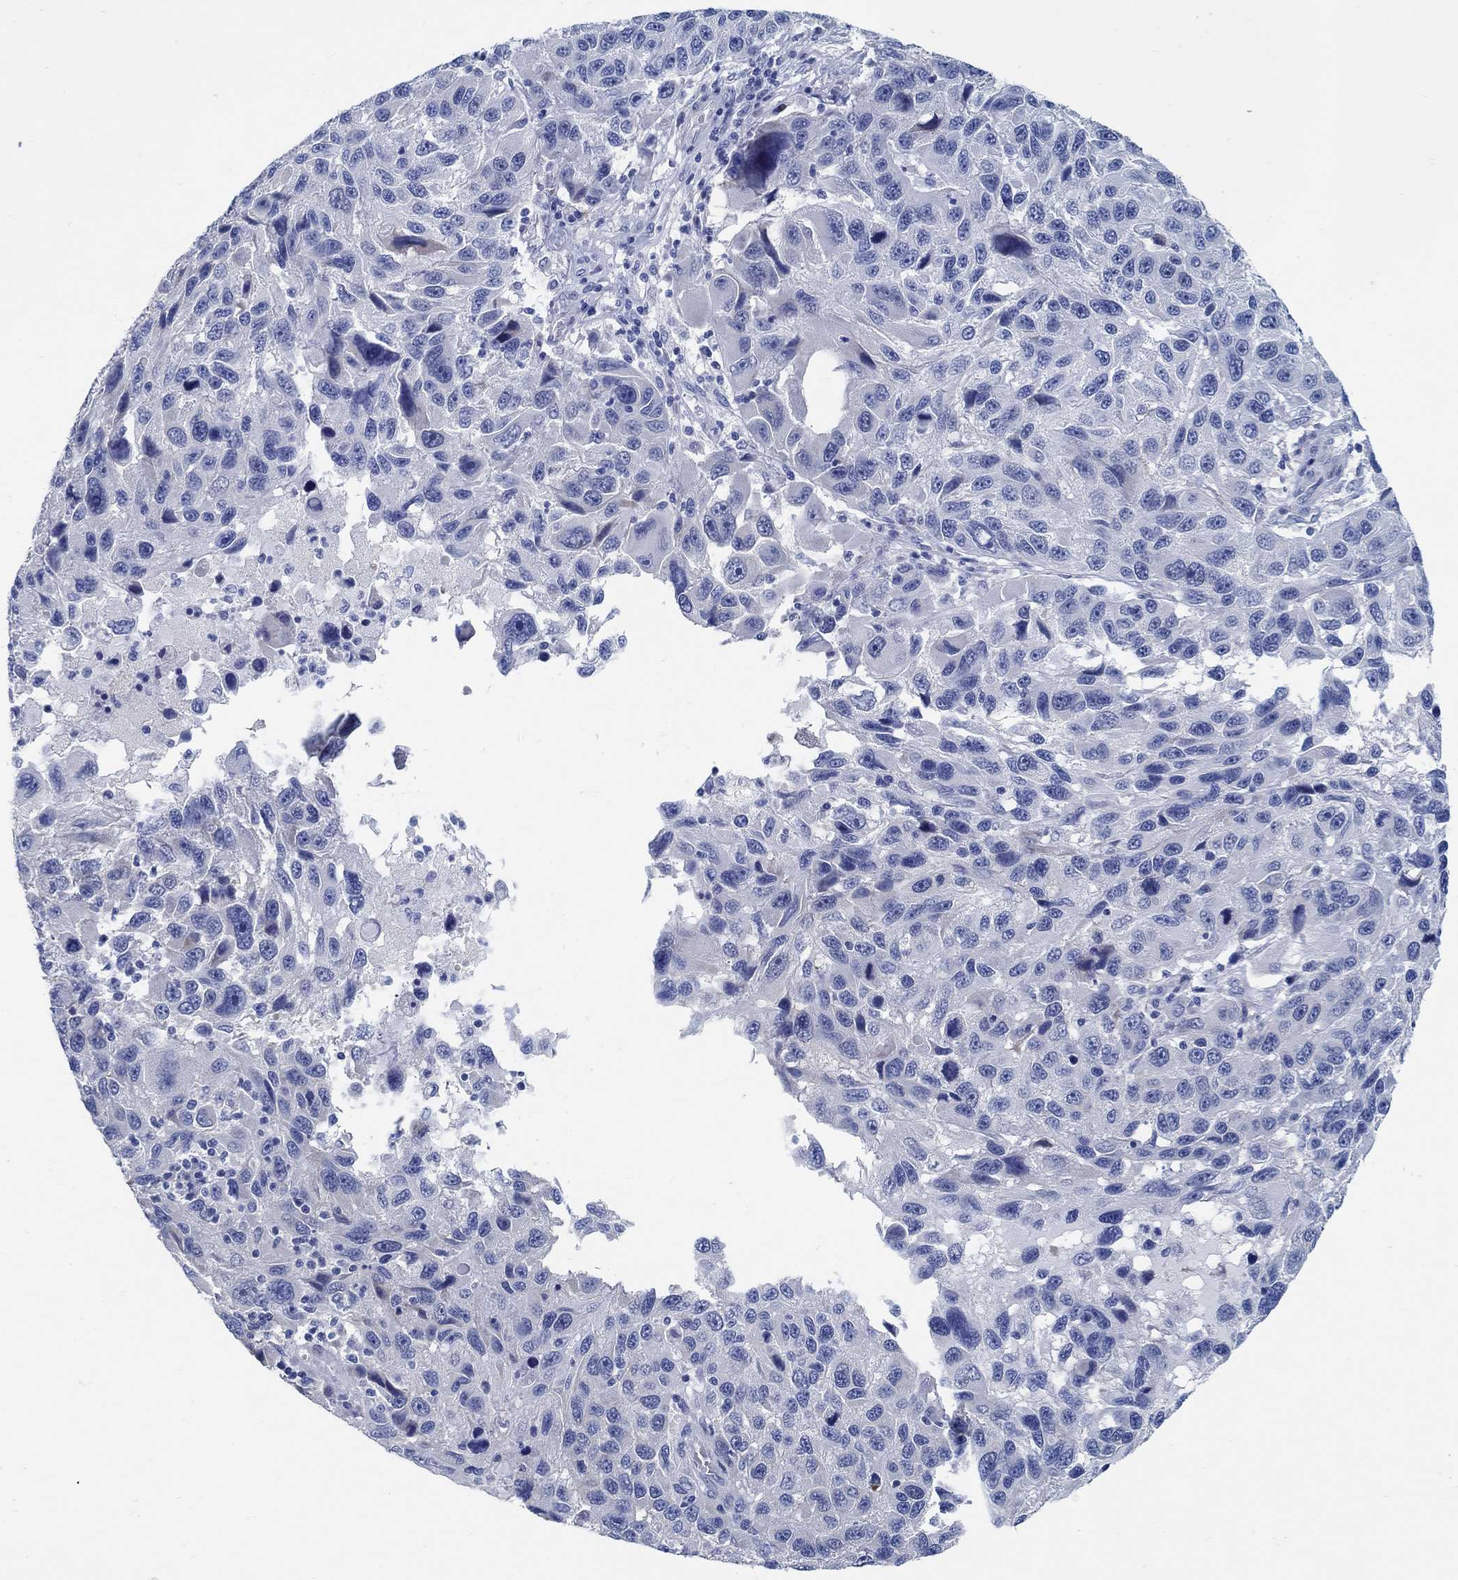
{"staining": {"intensity": "negative", "quantity": "none", "location": "none"}, "tissue": "melanoma", "cell_type": "Tumor cells", "image_type": "cancer", "snomed": [{"axis": "morphology", "description": "Malignant melanoma, NOS"}, {"axis": "topography", "description": "Skin"}], "caption": "Immunohistochemical staining of melanoma demonstrates no significant staining in tumor cells. The staining was performed using DAB (3,3'-diaminobenzidine) to visualize the protein expression in brown, while the nuclei were stained in blue with hematoxylin (Magnification: 20x).", "gene": "C15orf39", "patient": {"sex": "male", "age": 53}}